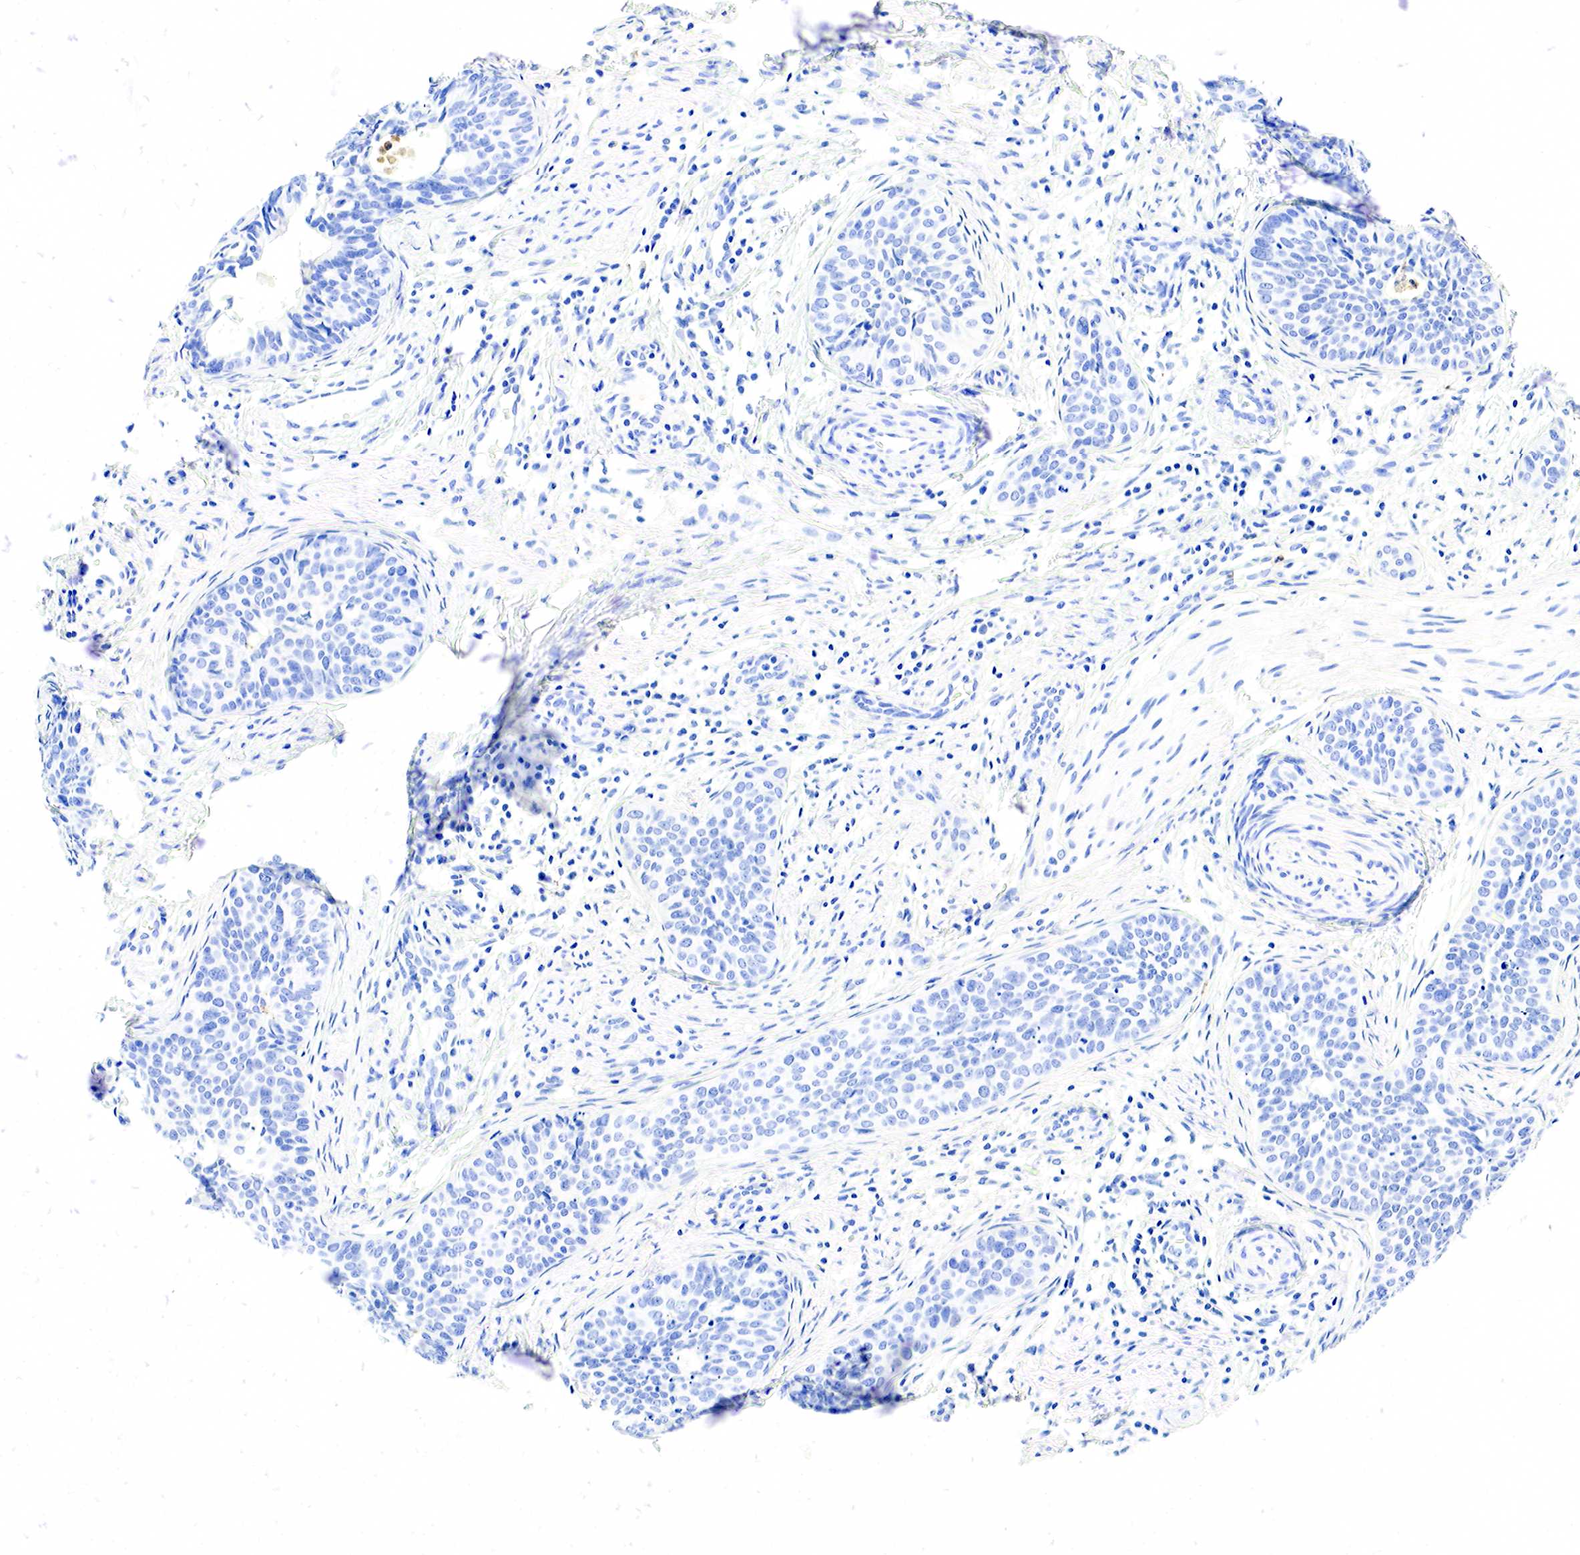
{"staining": {"intensity": "negative", "quantity": "none", "location": "none"}, "tissue": "cervical cancer", "cell_type": "Tumor cells", "image_type": "cancer", "snomed": [{"axis": "morphology", "description": "Squamous cell carcinoma, NOS"}, {"axis": "topography", "description": "Cervix"}], "caption": "DAB immunohistochemical staining of human cervical cancer (squamous cell carcinoma) demonstrates no significant expression in tumor cells.", "gene": "FUT4", "patient": {"sex": "female", "age": 34}}